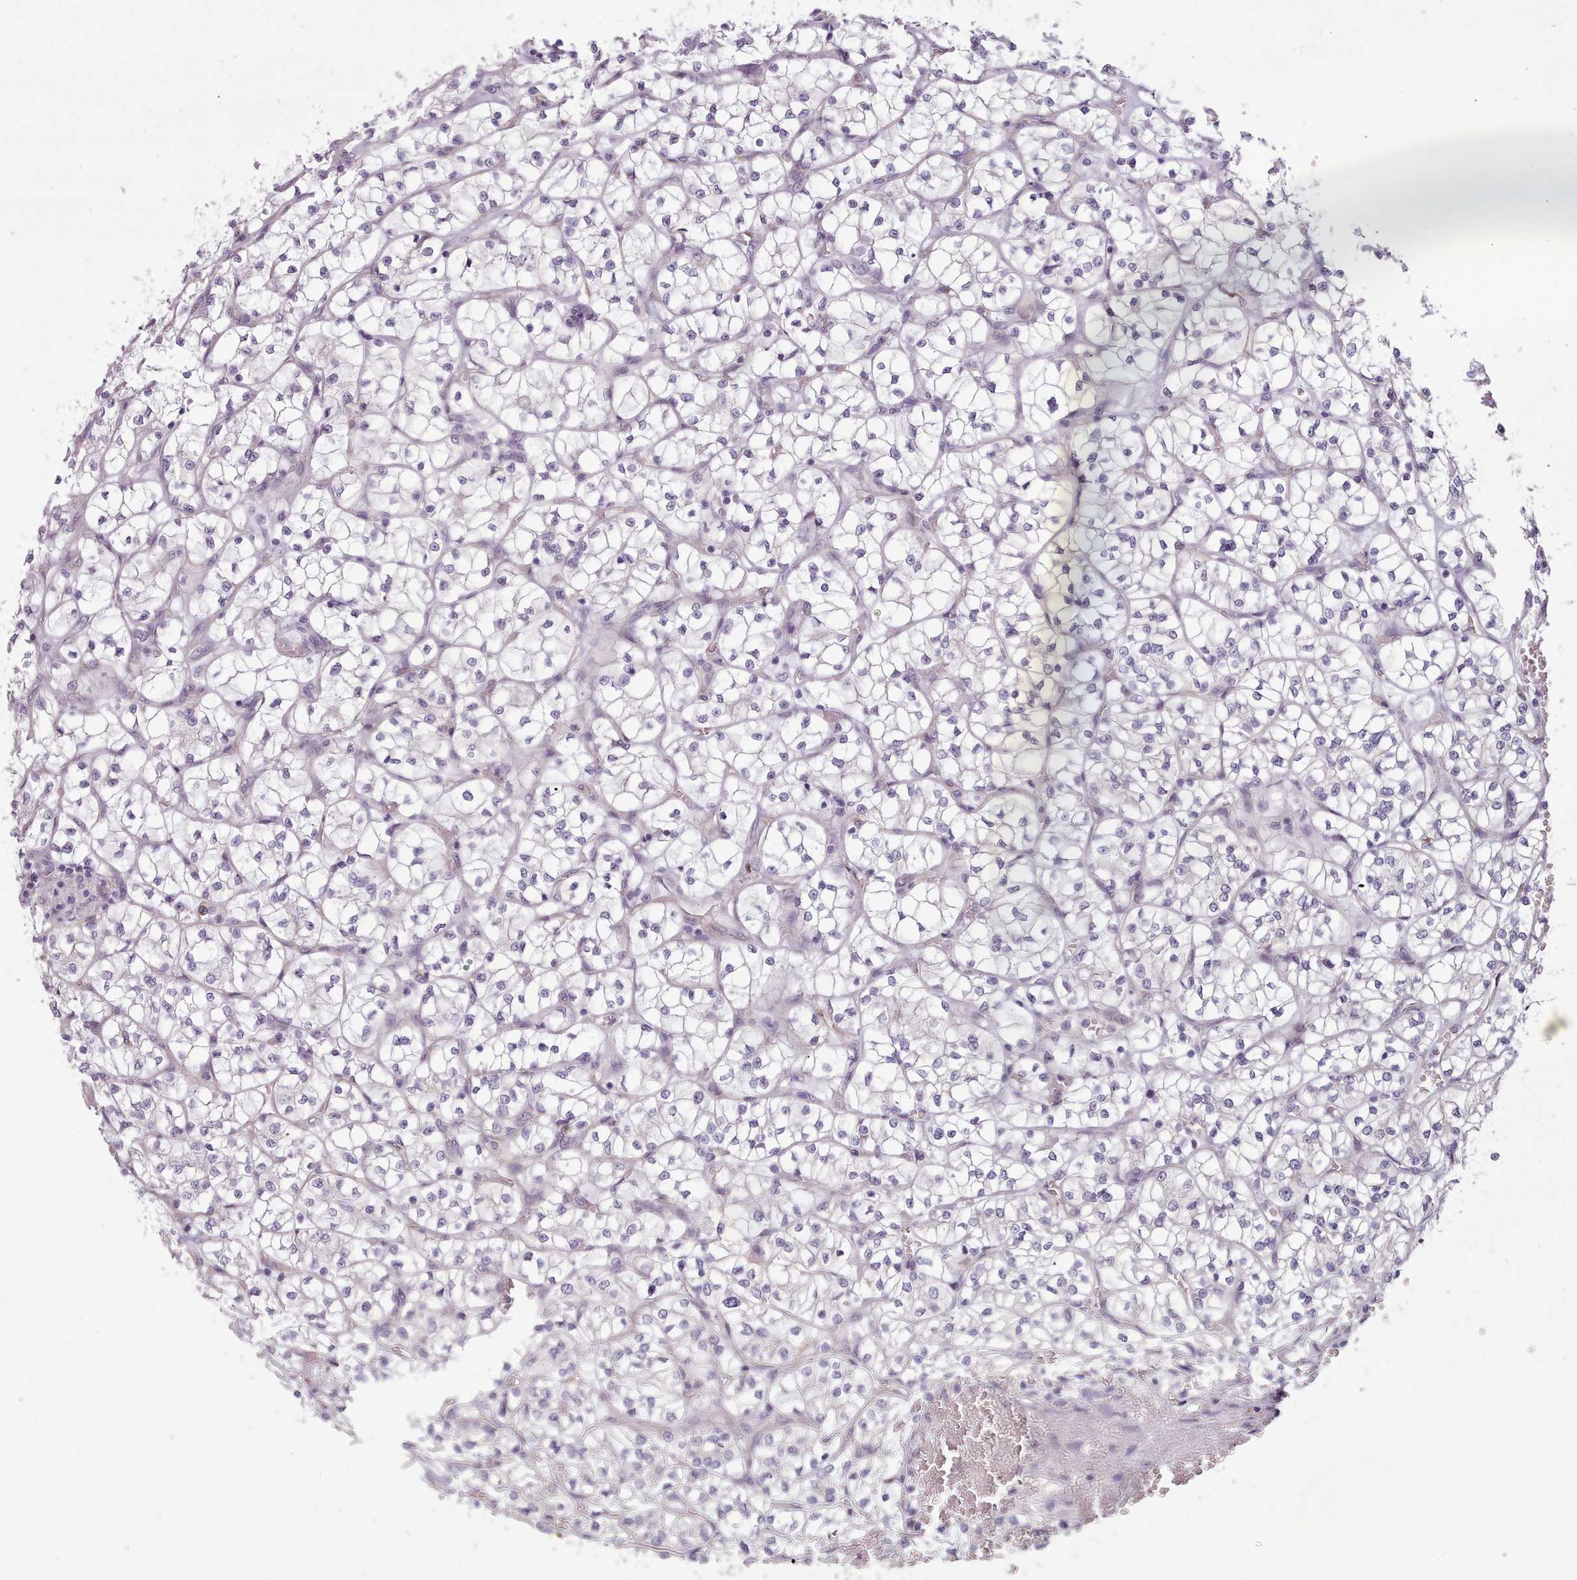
{"staining": {"intensity": "negative", "quantity": "none", "location": "none"}, "tissue": "renal cancer", "cell_type": "Tumor cells", "image_type": "cancer", "snomed": [{"axis": "morphology", "description": "Adenocarcinoma, NOS"}, {"axis": "topography", "description": "Kidney"}], "caption": "There is no significant expression in tumor cells of renal adenocarcinoma. The staining was performed using DAB (3,3'-diaminobenzidine) to visualize the protein expression in brown, while the nuclei were stained in blue with hematoxylin (Magnification: 20x).", "gene": "PLD4", "patient": {"sex": "female", "age": 64}}